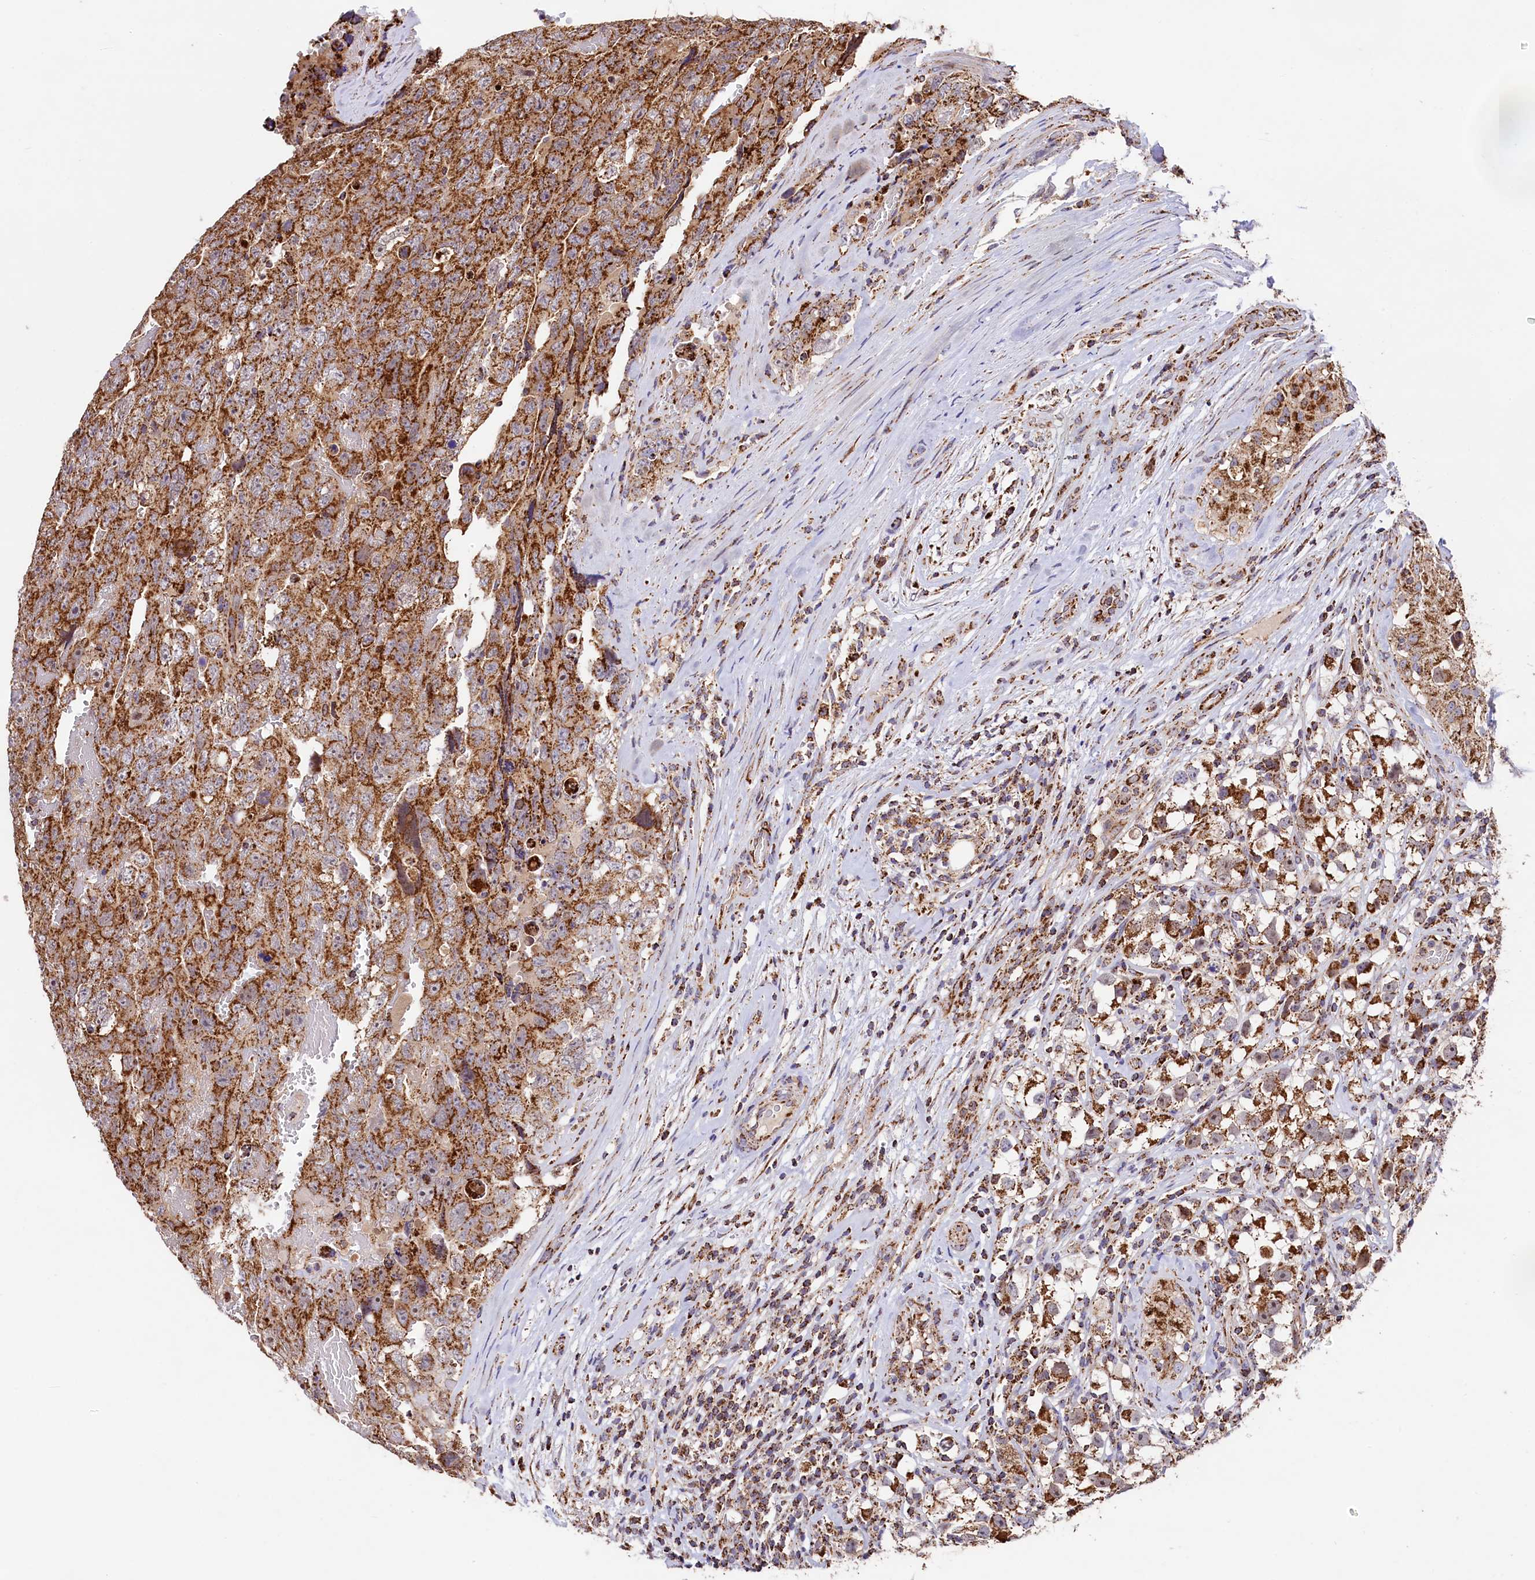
{"staining": {"intensity": "strong", "quantity": ">75%", "location": "cytoplasmic/membranous"}, "tissue": "testis cancer", "cell_type": "Tumor cells", "image_type": "cancer", "snomed": [{"axis": "morphology", "description": "Carcinoma, Embryonal, NOS"}, {"axis": "topography", "description": "Testis"}], "caption": "DAB immunohistochemical staining of embryonal carcinoma (testis) displays strong cytoplasmic/membranous protein staining in about >75% of tumor cells.", "gene": "CLYBL", "patient": {"sex": "male", "age": 45}}